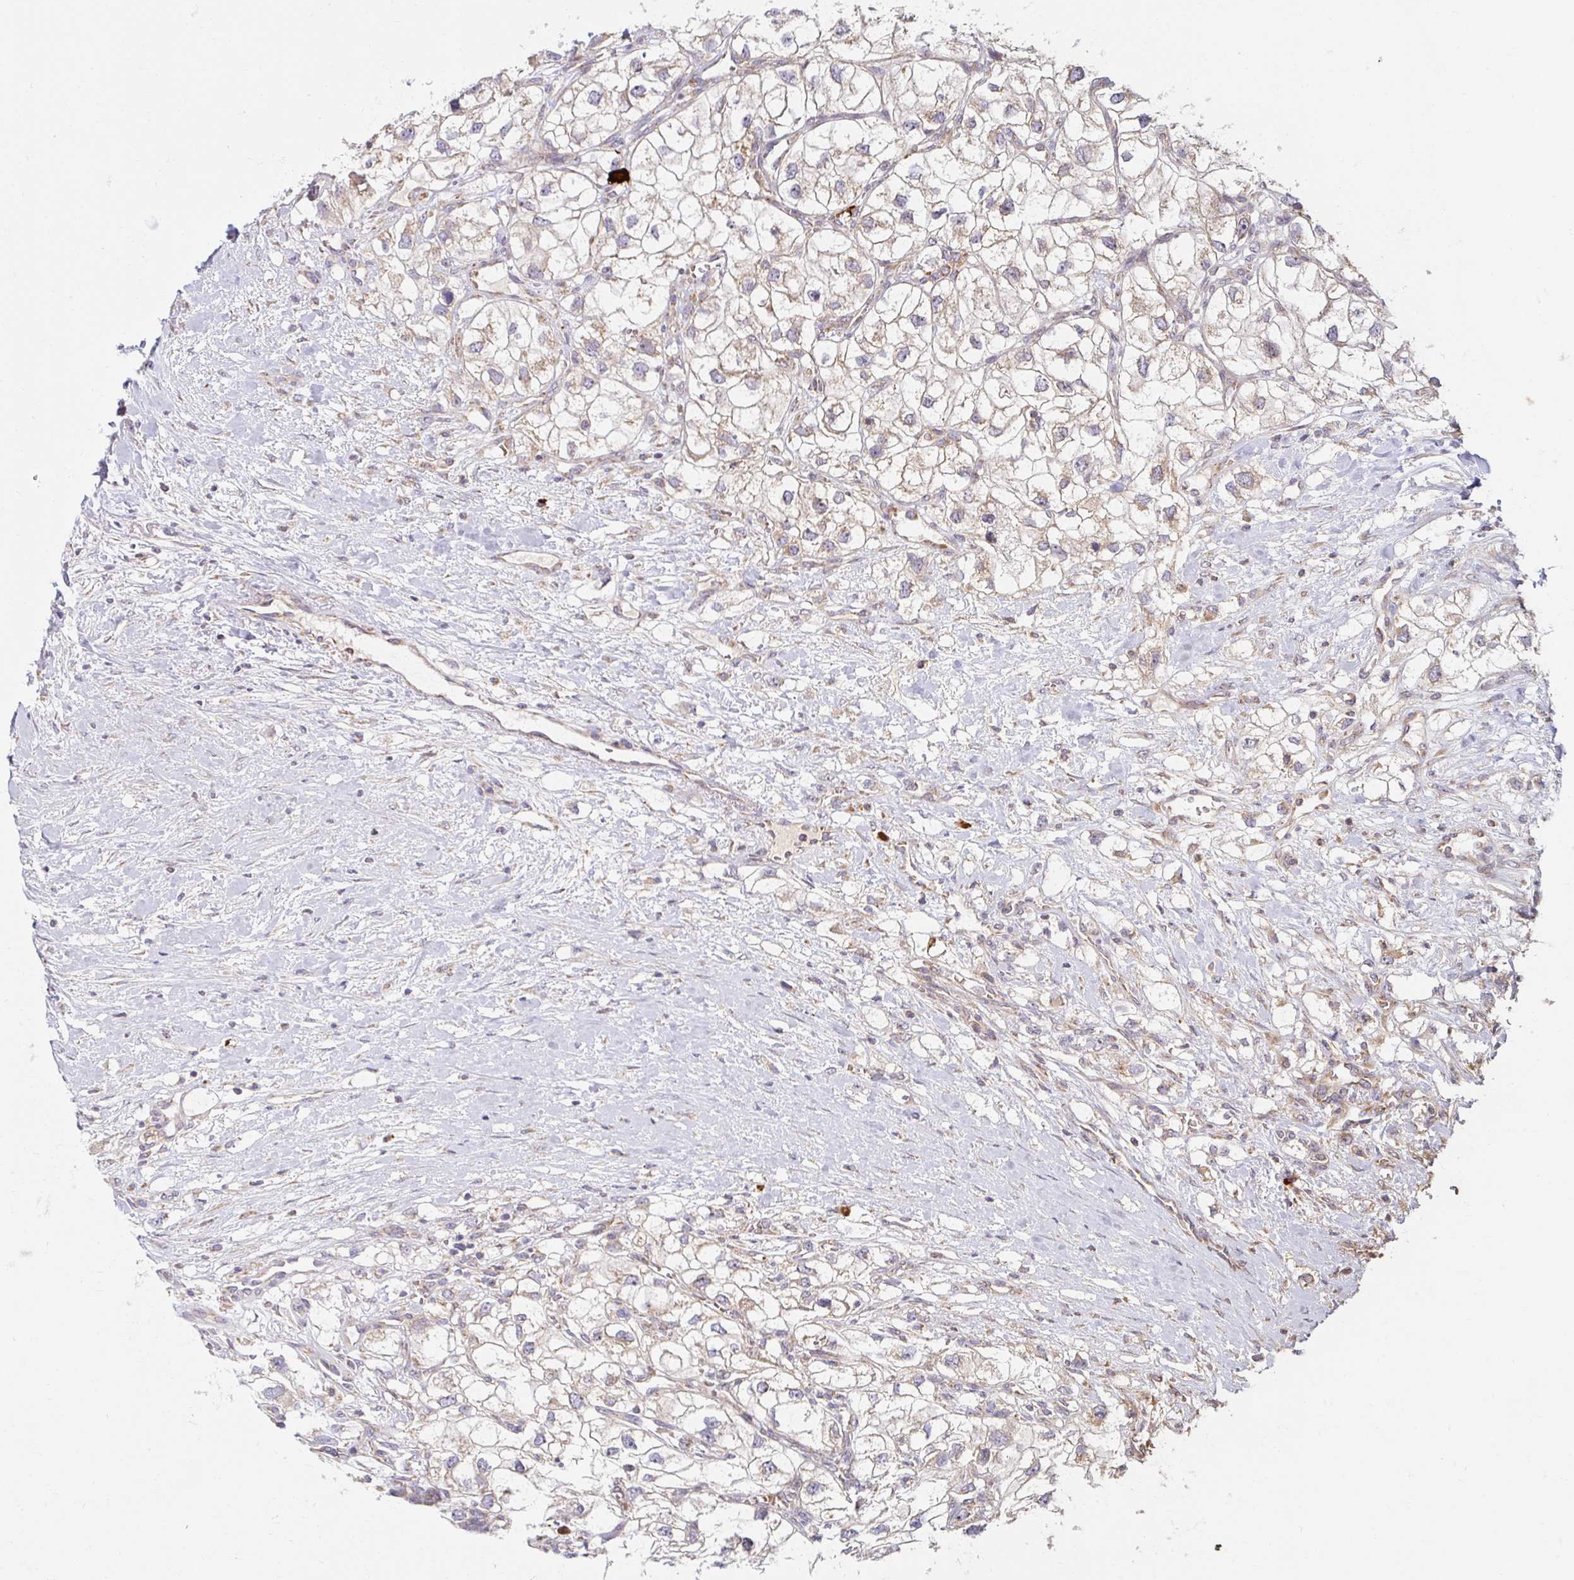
{"staining": {"intensity": "weak", "quantity": "25%-75%", "location": "cytoplasmic/membranous"}, "tissue": "renal cancer", "cell_type": "Tumor cells", "image_type": "cancer", "snomed": [{"axis": "morphology", "description": "Adenocarcinoma, NOS"}, {"axis": "topography", "description": "Kidney"}], "caption": "High-power microscopy captured an IHC photomicrograph of renal cancer (adenocarcinoma), revealing weak cytoplasmic/membranous staining in about 25%-75% of tumor cells.", "gene": "SKP2", "patient": {"sex": "male", "age": 59}}